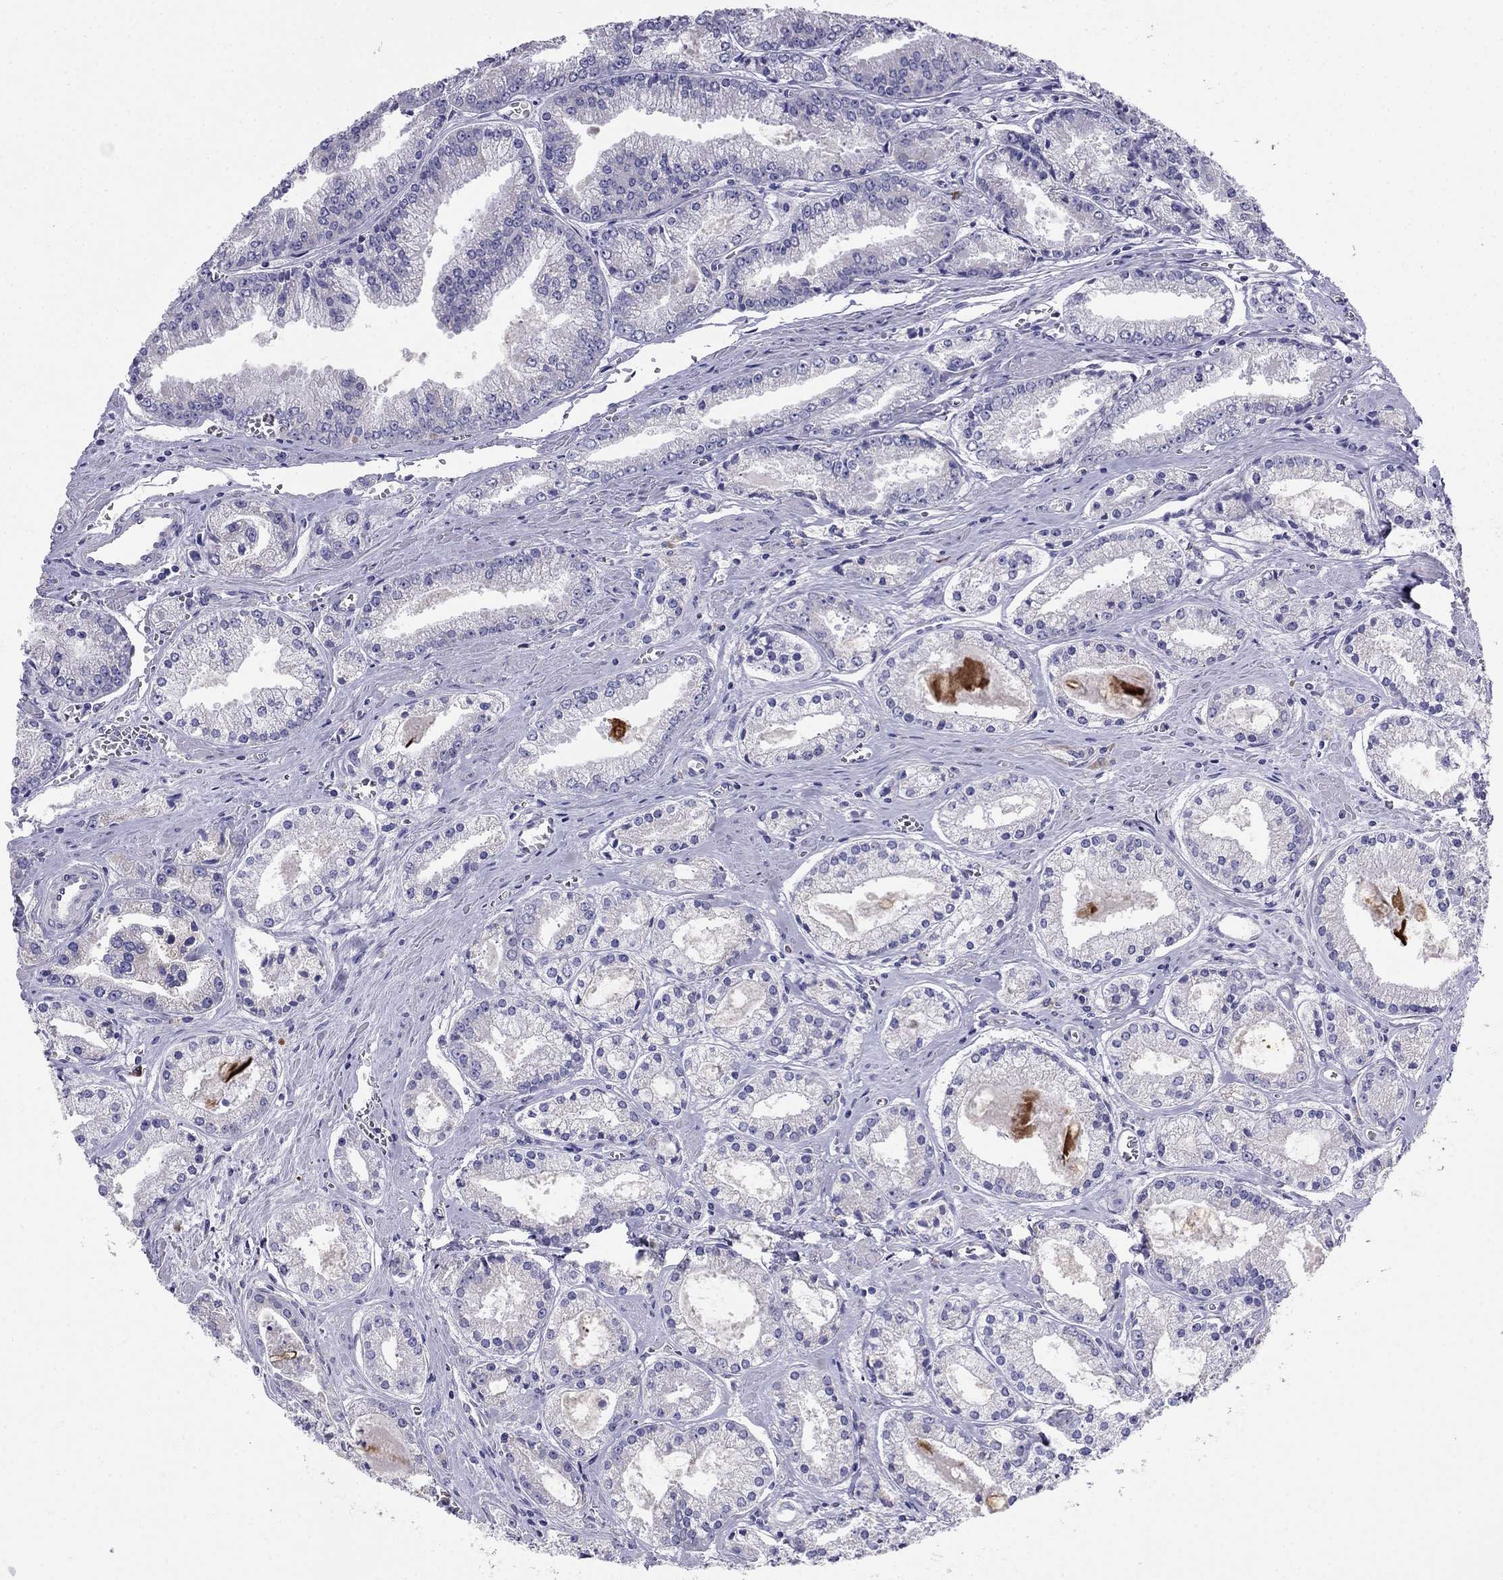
{"staining": {"intensity": "negative", "quantity": "none", "location": "none"}, "tissue": "prostate cancer", "cell_type": "Tumor cells", "image_type": "cancer", "snomed": [{"axis": "morphology", "description": "Adenocarcinoma, NOS"}, {"axis": "topography", "description": "Prostate"}], "caption": "This photomicrograph is of prostate cancer (adenocarcinoma) stained with immunohistochemistry to label a protein in brown with the nuclei are counter-stained blue. There is no staining in tumor cells. (Brightfield microscopy of DAB IHC at high magnification).", "gene": "LONRF2", "patient": {"sex": "male", "age": 72}}